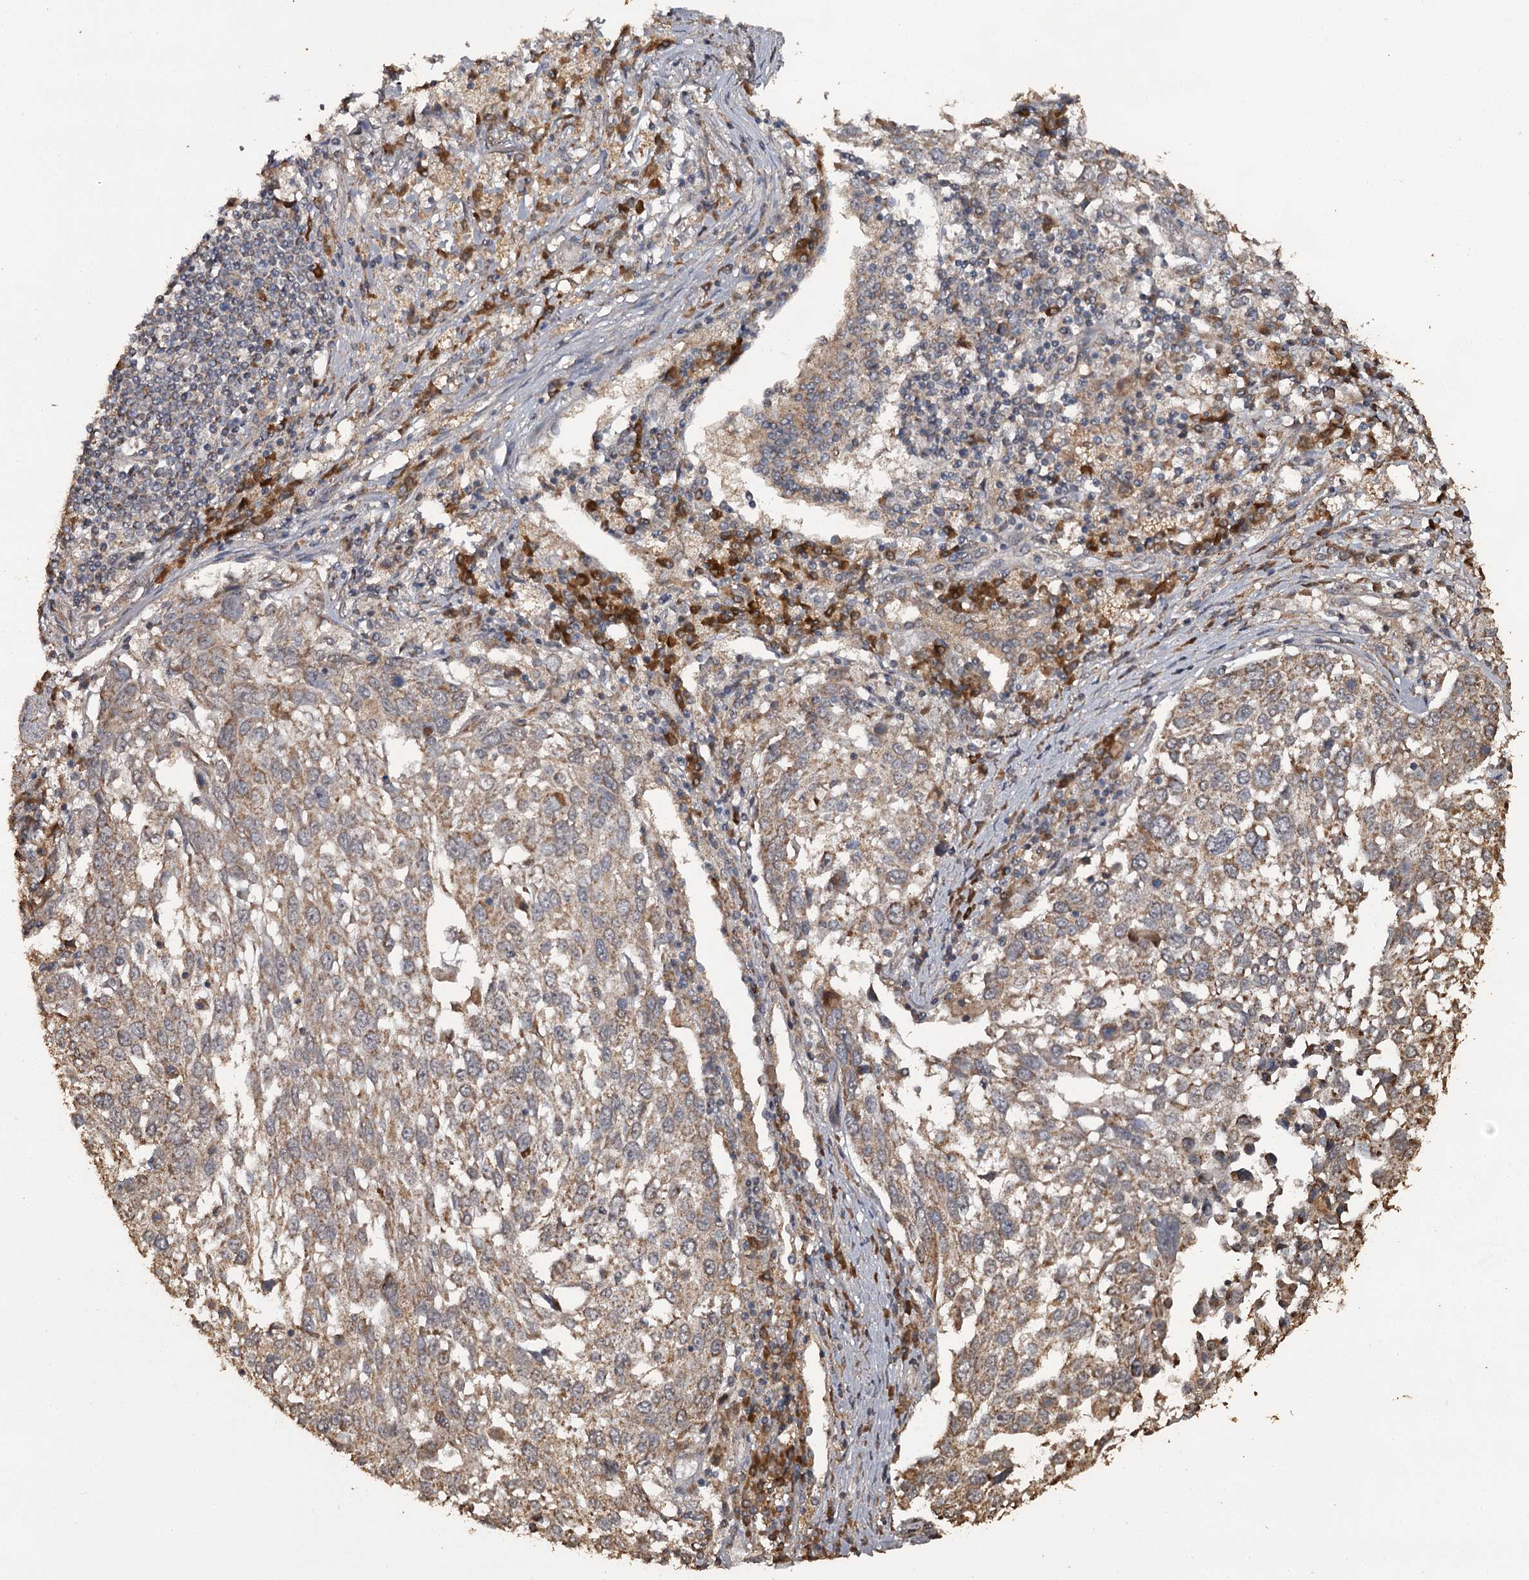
{"staining": {"intensity": "moderate", "quantity": ">75%", "location": "cytoplasmic/membranous"}, "tissue": "lung cancer", "cell_type": "Tumor cells", "image_type": "cancer", "snomed": [{"axis": "morphology", "description": "Squamous cell carcinoma, NOS"}, {"axis": "topography", "description": "Lung"}], "caption": "The immunohistochemical stain labels moderate cytoplasmic/membranous staining in tumor cells of lung cancer (squamous cell carcinoma) tissue.", "gene": "WIPI1", "patient": {"sex": "male", "age": 65}}